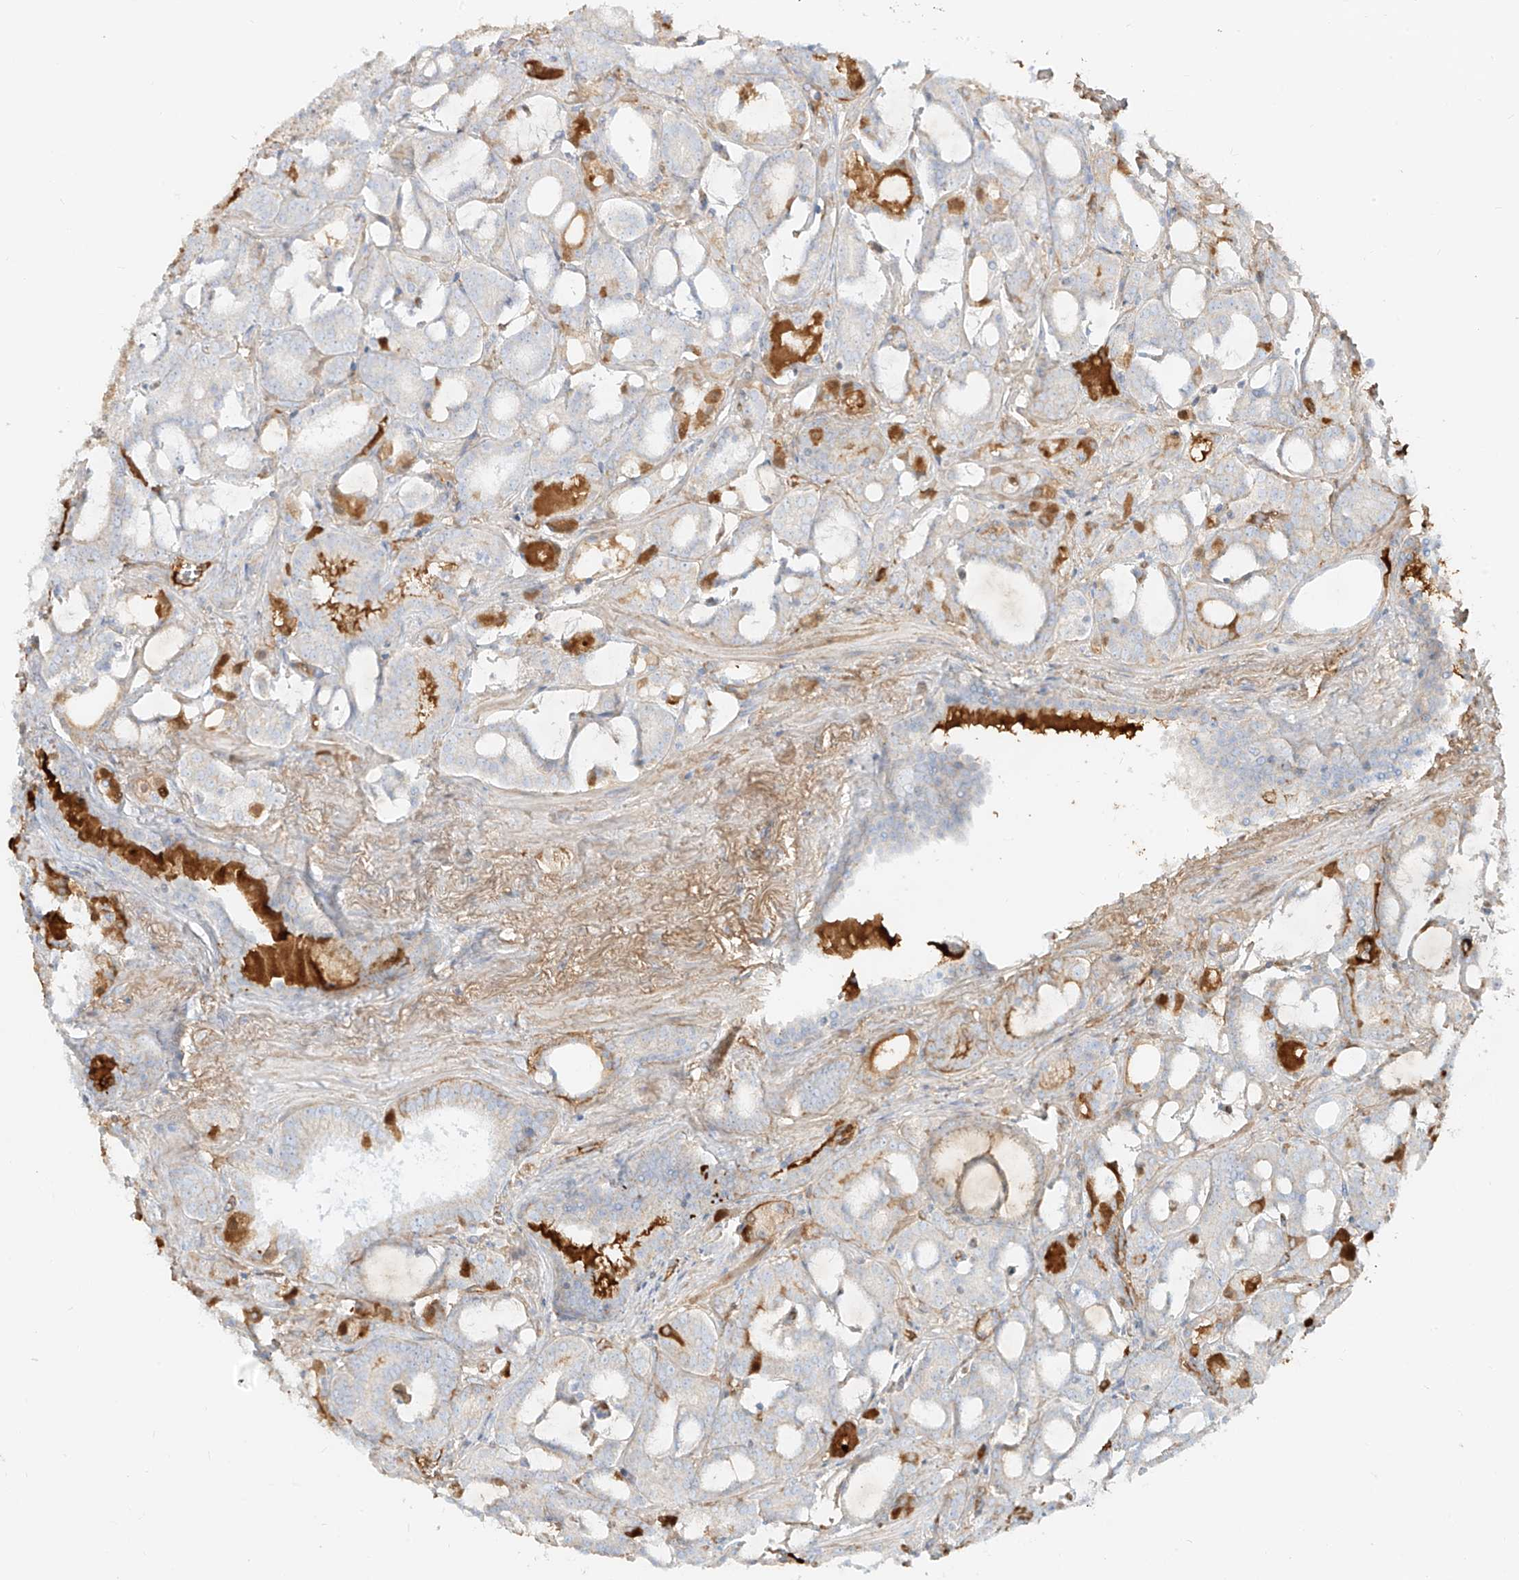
{"staining": {"intensity": "negative", "quantity": "none", "location": "none"}, "tissue": "prostate cancer", "cell_type": "Tumor cells", "image_type": "cancer", "snomed": [{"axis": "morphology", "description": "Adenocarcinoma, High grade"}, {"axis": "topography", "description": "Prostate and seminal vesicle, NOS"}], "caption": "Immunohistochemical staining of human prostate cancer (high-grade adenocarcinoma) displays no significant staining in tumor cells.", "gene": "OCSTAMP", "patient": {"sex": "male", "age": 67}}